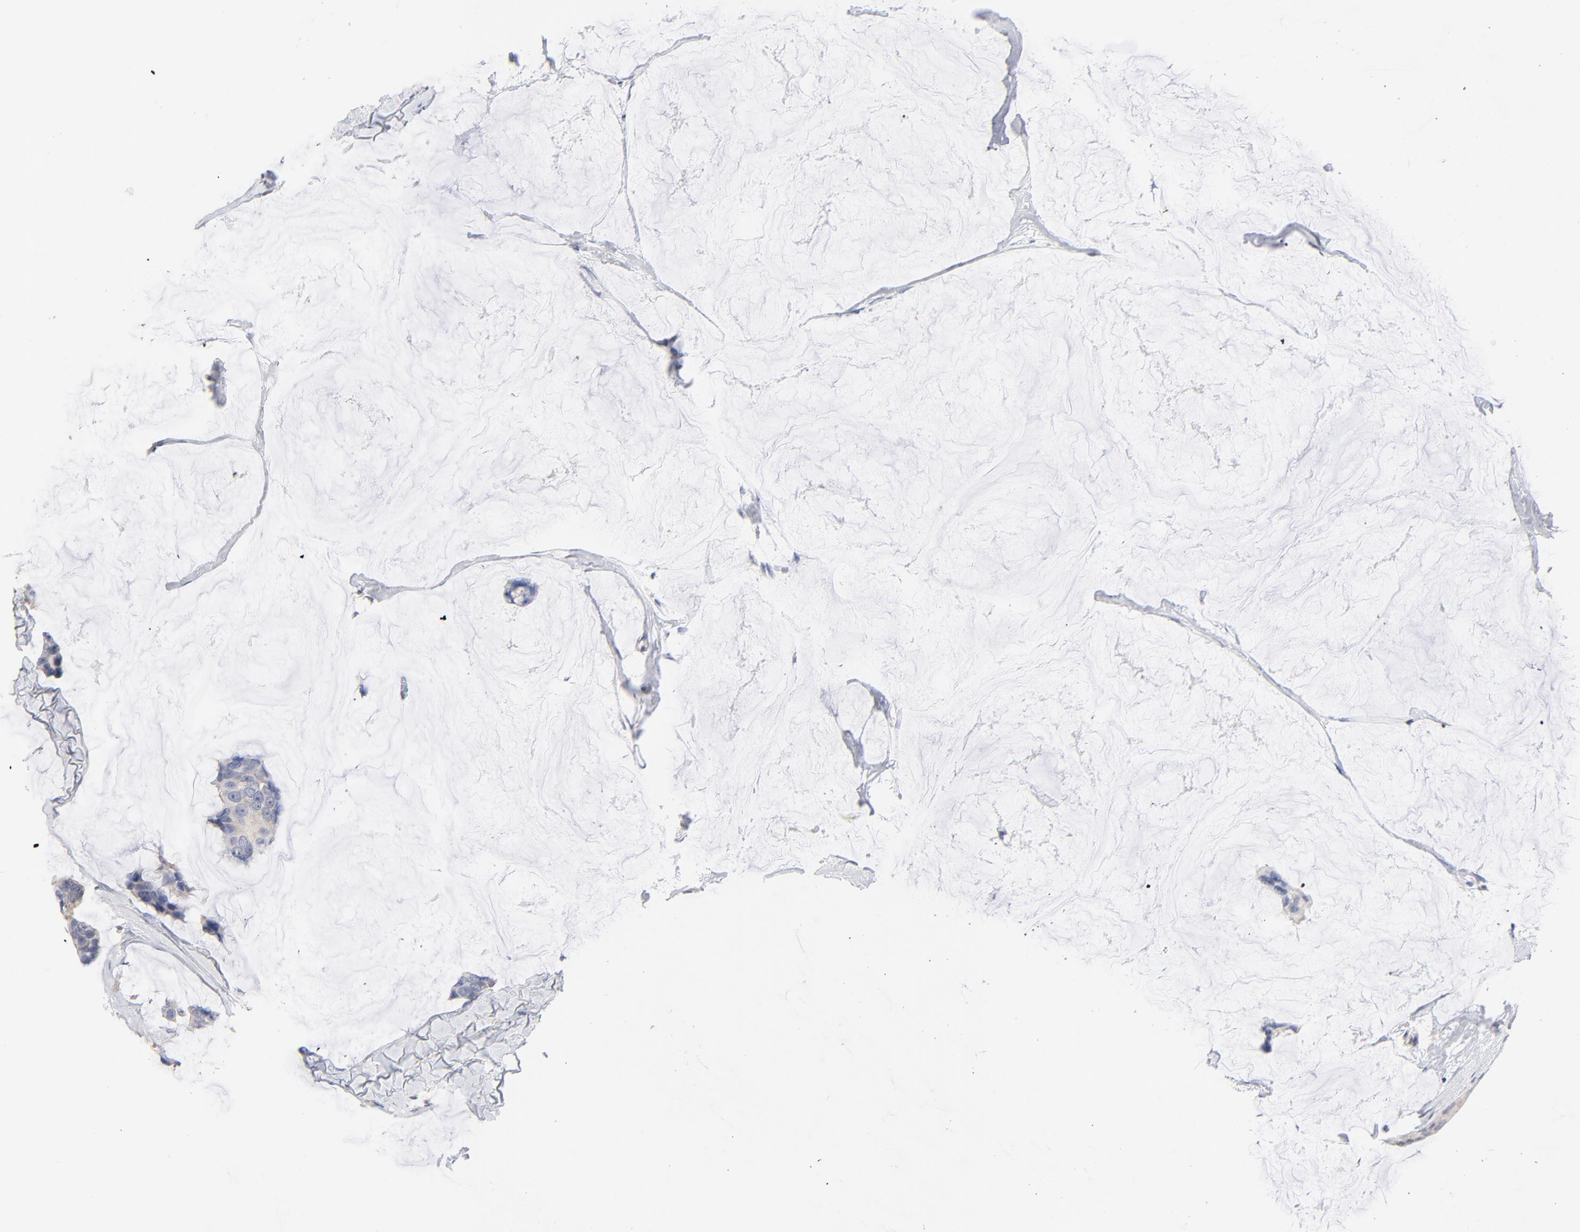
{"staining": {"intensity": "weak", "quantity": ">75%", "location": "cytoplasmic/membranous"}, "tissue": "breast cancer", "cell_type": "Tumor cells", "image_type": "cancer", "snomed": [{"axis": "morphology", "description": "Normal tissue, NOS"}, {"axis": "morphology", "description": "Duct carcinoma"}, {"axis": "topography", "description": "Breast"}], "caption": "Human breast cancer (intraductal carcinoma) stained with a brown dye displays weak cytoplasmic/membranous positive staining in about >75% of tumor cells.", "gene": "CAB39L", "patient": {"sex": "female", "age": 50}}